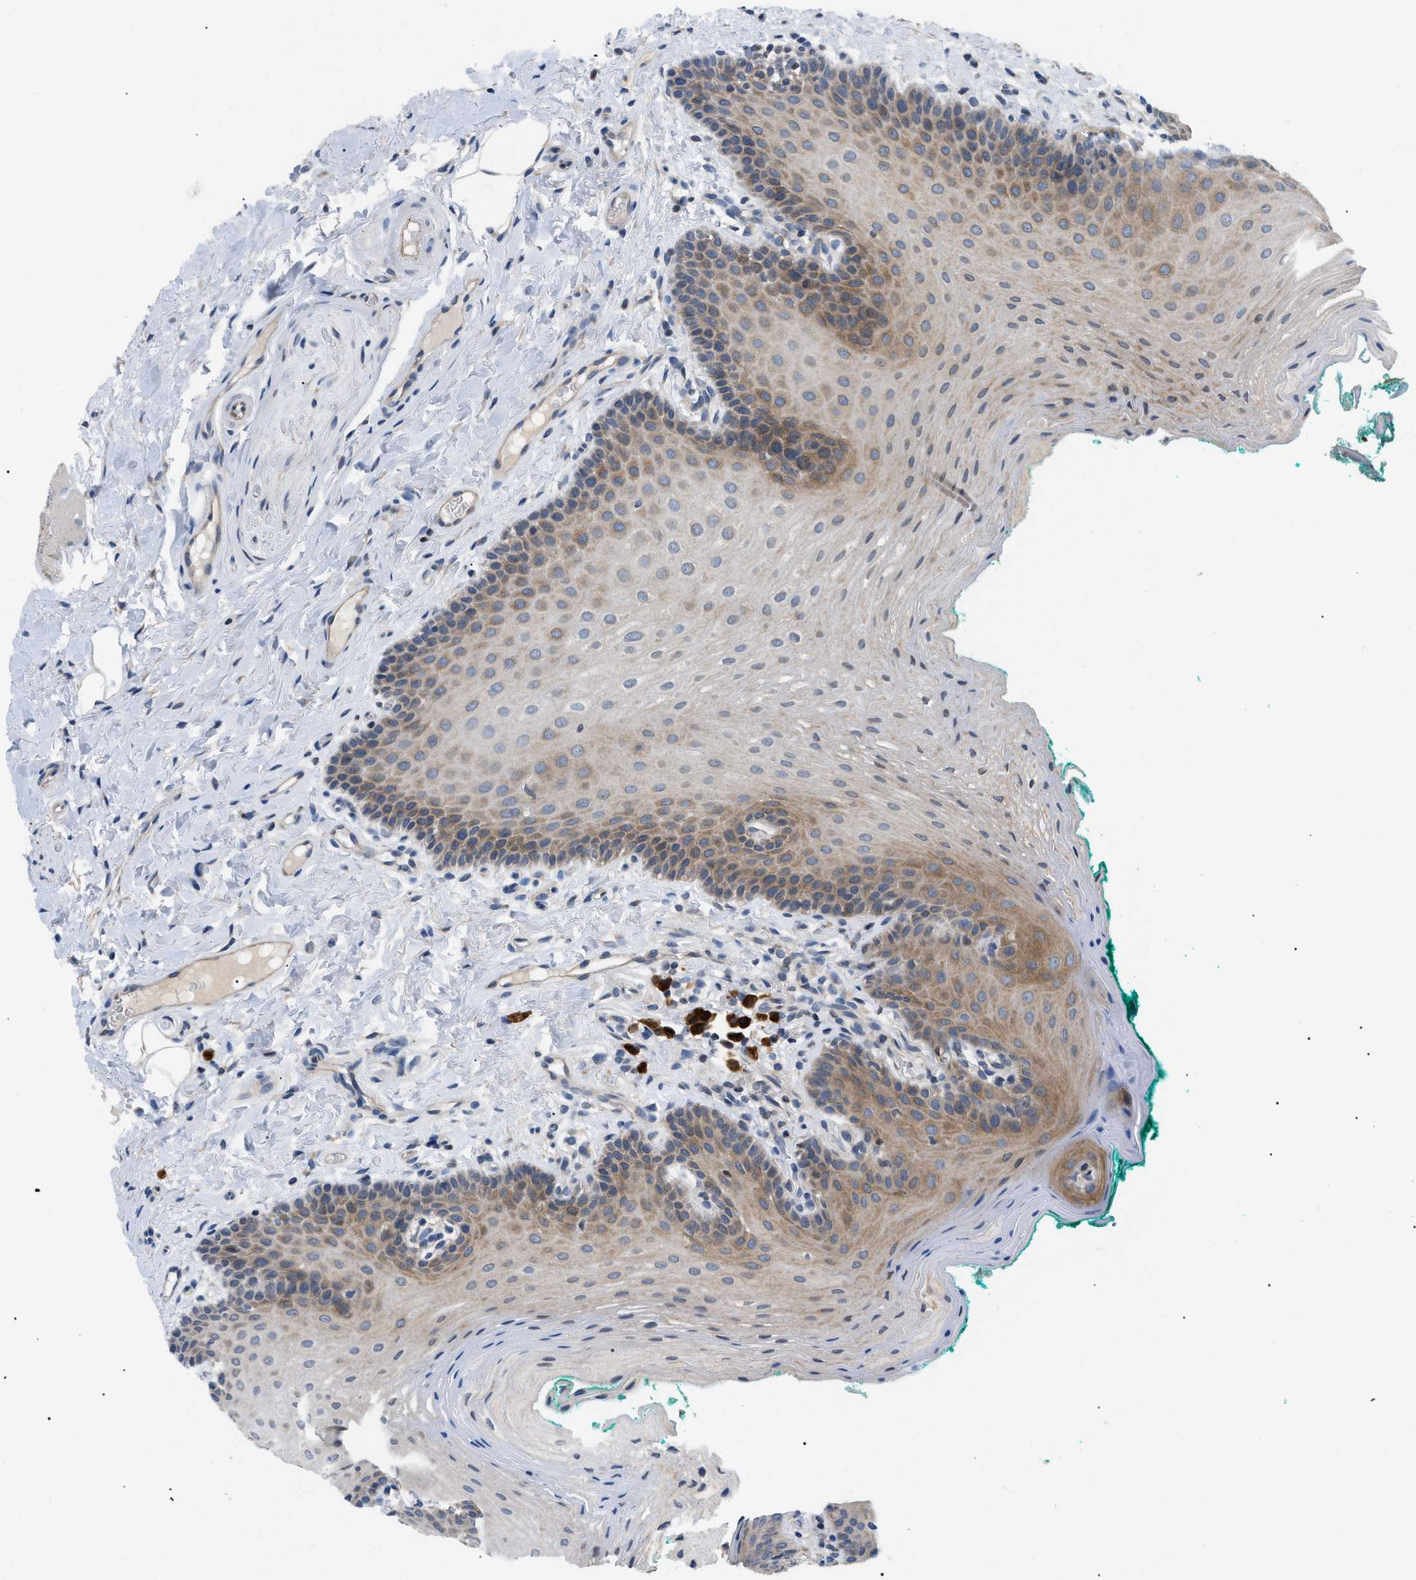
{"staining": {"intensity": "moderate", "quantity": "25%-75%", "location": "cytoplasmic/membranous"}, "tissue": "oral mucosa", "cell_type": "Squamous epithelial cells", "image_type": "normal", "snomed": [{"axis": "morphology", "description": "Normal tissue, NOS"}, {"axis": "topography", "description": "Oral tissue"}], "caption": "Immunohistochemistry (IHC) micrograph of normal oral mucosa: oral mucosa stained using IHC reveals medium levels of moderate protein expression localized specifically in the cytoplasmic/membranous of squamous epithelial cells, appearing as a cytoplasmic/membranous brown color.", "gene": "DERL1", "patient": {"sex": "male", "age": 58}}